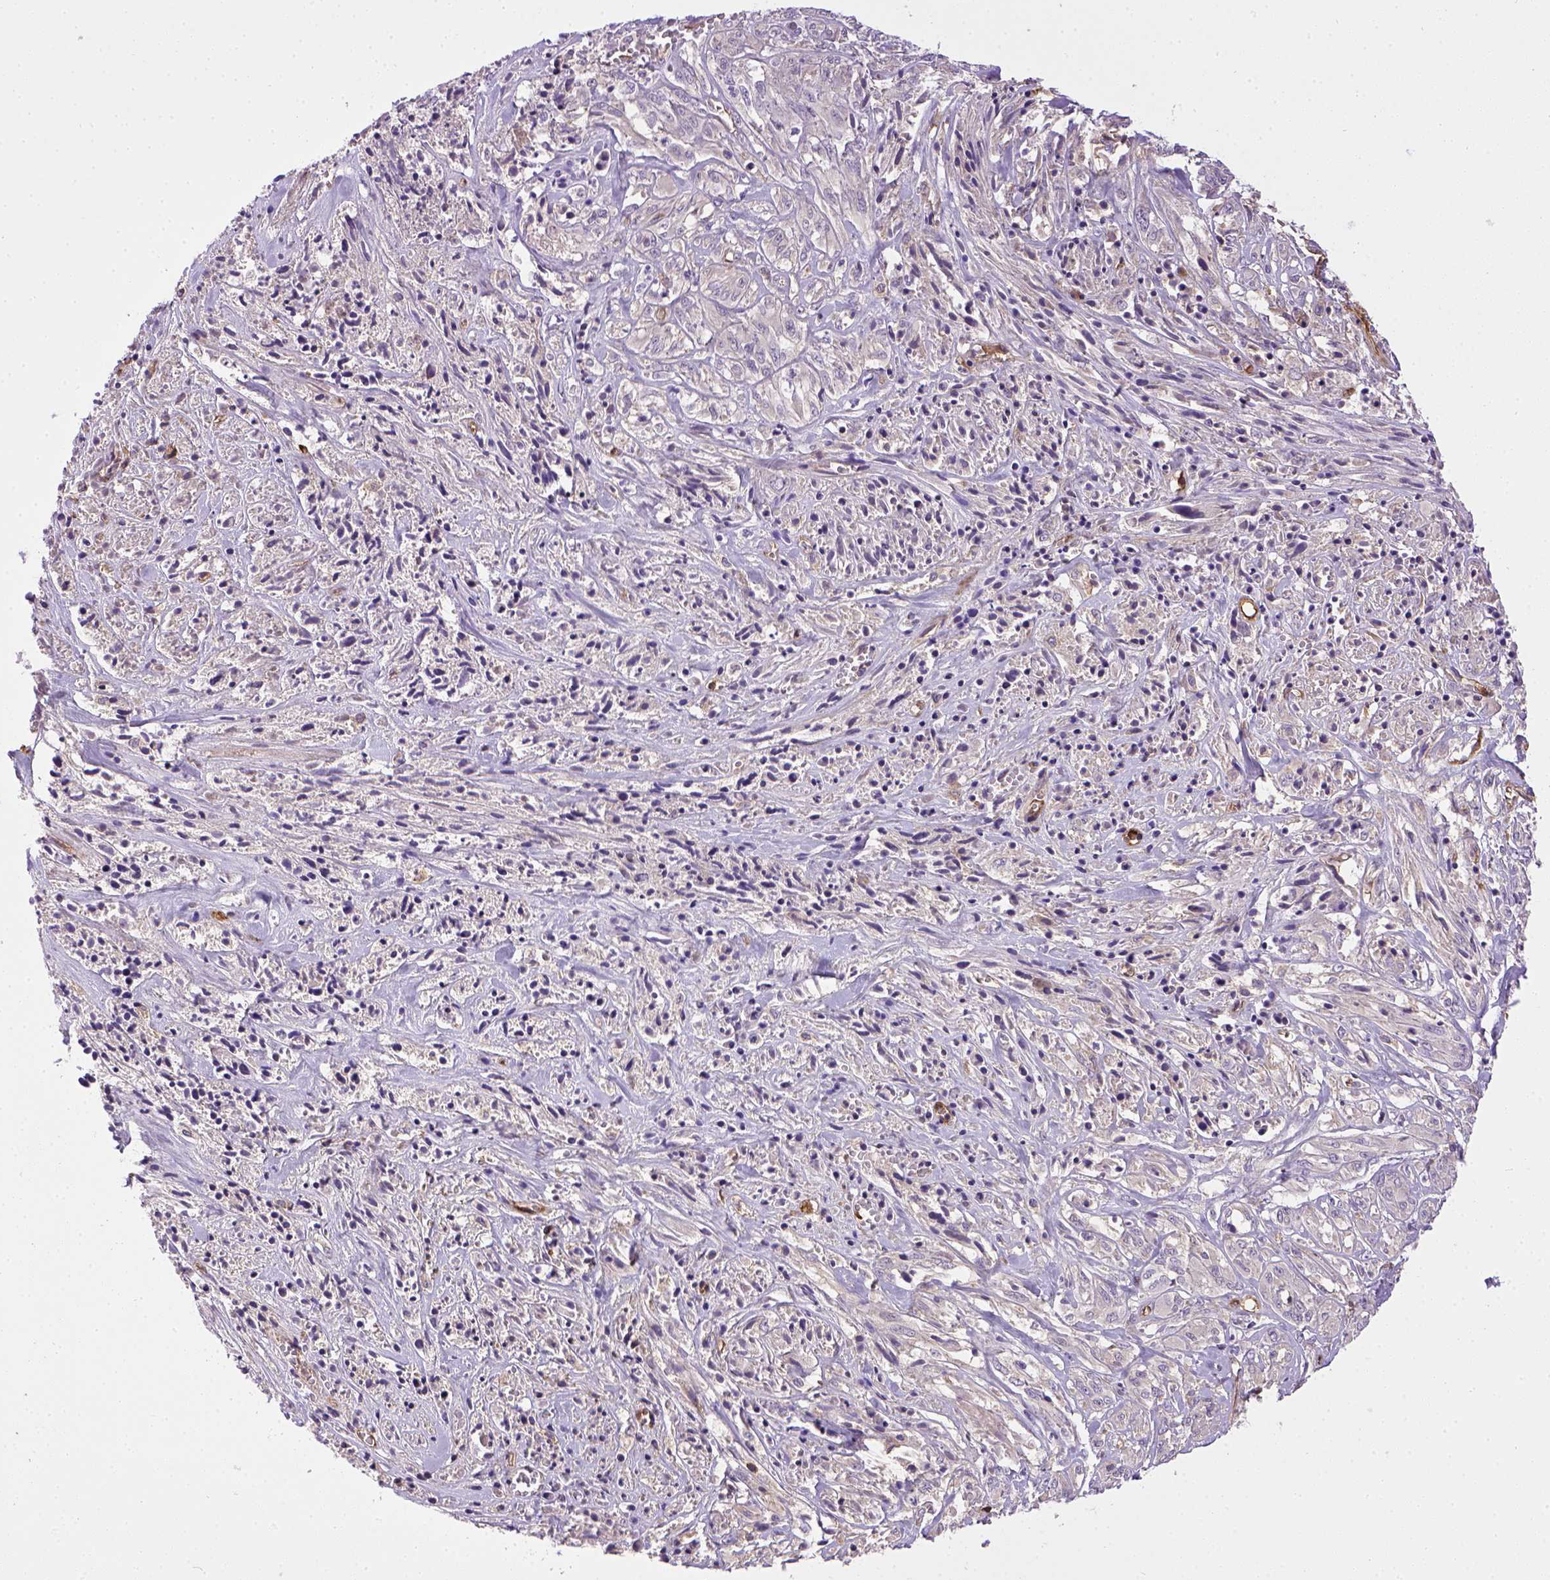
{"staining": {"intensity": "negative", "quantity": "none", "location": "none"}, "tissue": "melanoma", "cell_type": "Tumor cells", "image_type": "cancer", "snomed": [{"axis": "morphology", "description": "Malignant melanoma, NOS"}, {"axis": "topography", "description": "Skin"}], "caption": "Malignant melanoma was stained to show a protein in brown. There is no significant expression in tumor cells.", "gene": "ENG", "patient": {"sex": "female", "age": 91}}